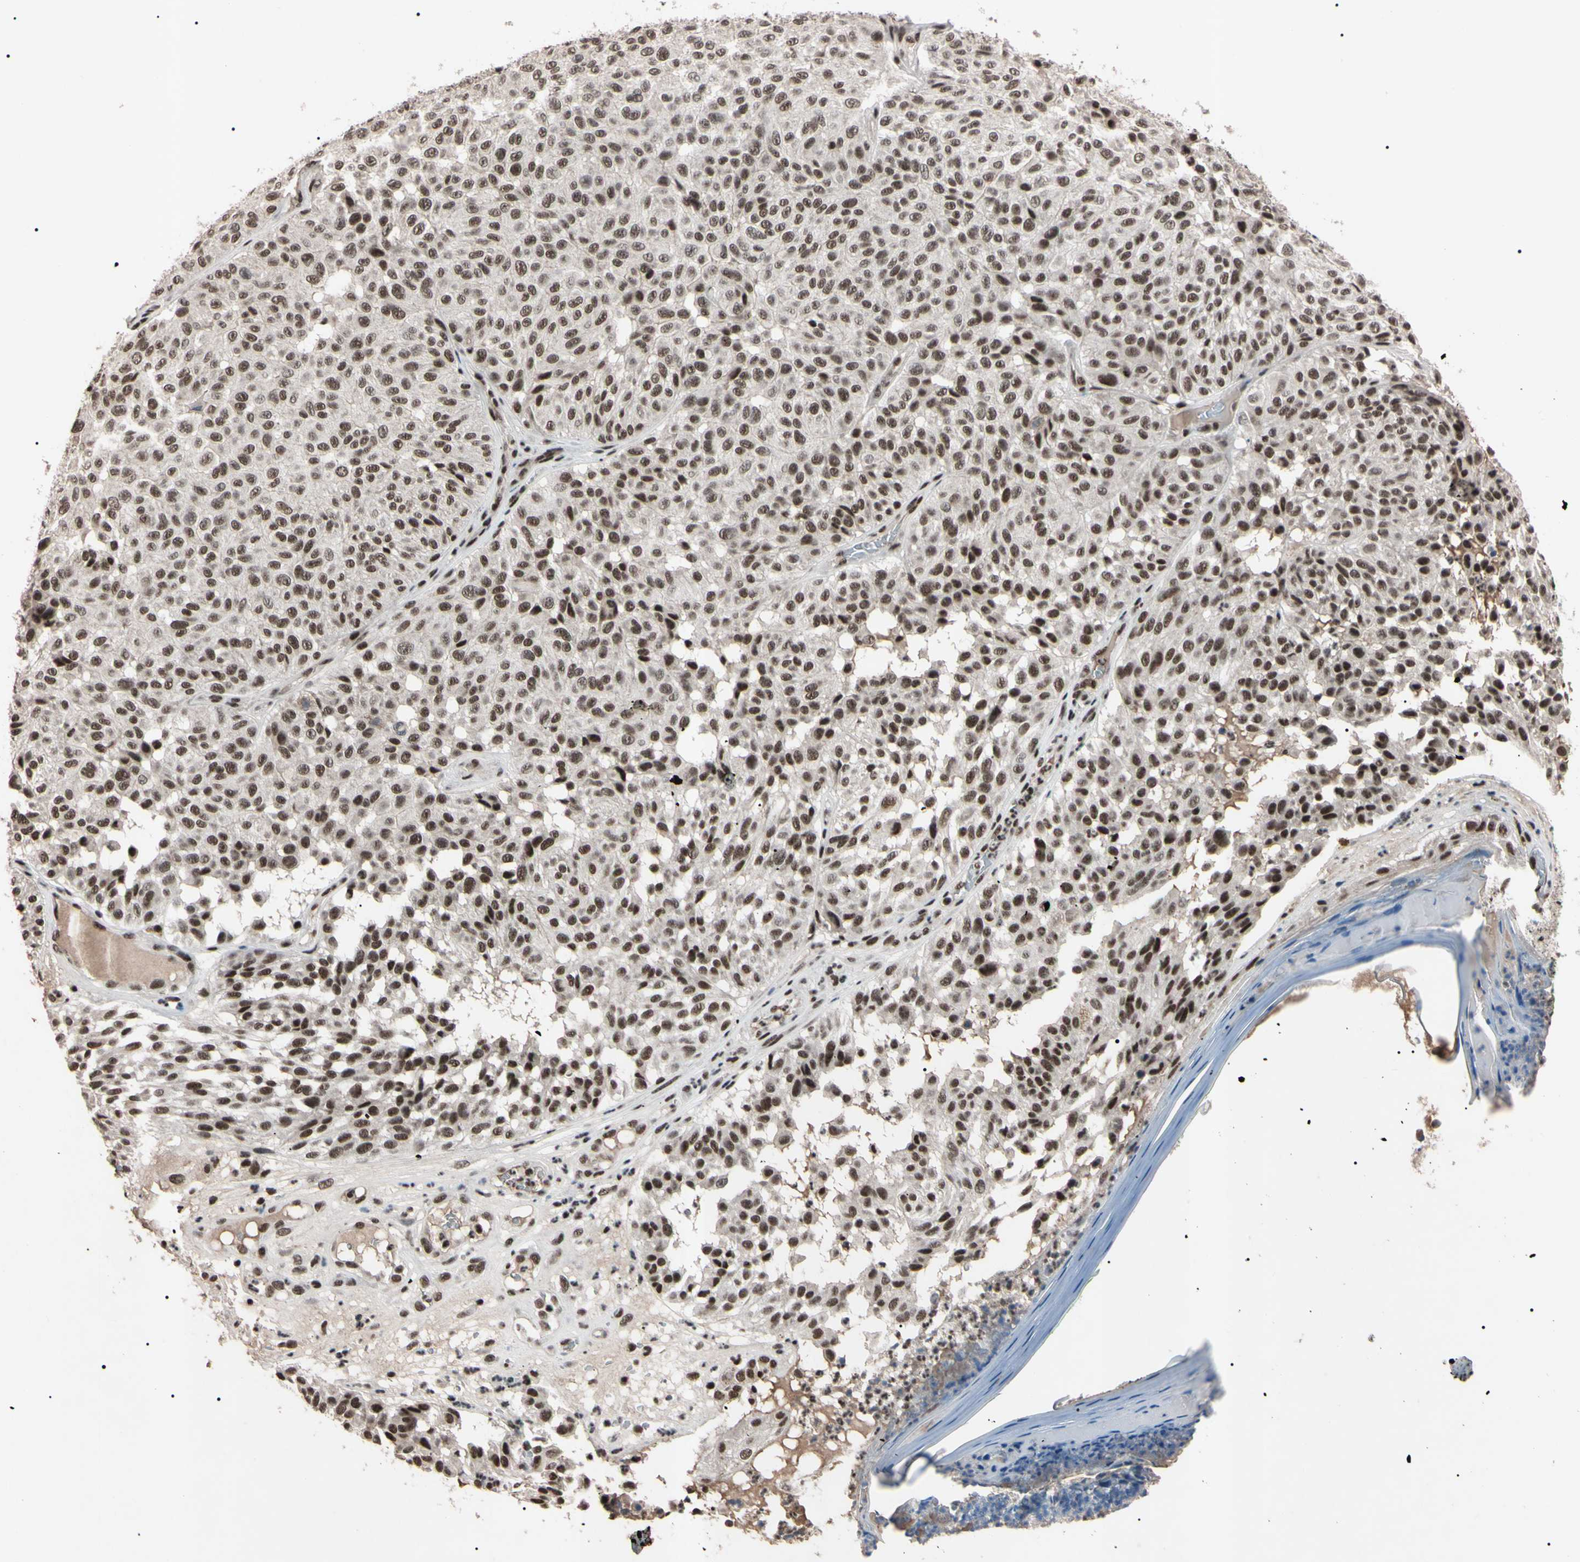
{"staining": {"intensity": "moderate", "quantity": "<25%", "location": "nuclear"}, "tissue": "melanoma", "cell_type": "Tumor cells", "image_type": "cancer", "snomed": [{"axis": "morphology", "description": "Malignant melanoma, NOS"}, {"axis": "topography", "description": "Skin"}], "caption": "Protein expression analysis of human melanoma reveals moderate nuclear staining in approximately <25% of tumor cells.", "gene": "YY1", "patient": {"sex": "female", "age": 46}}